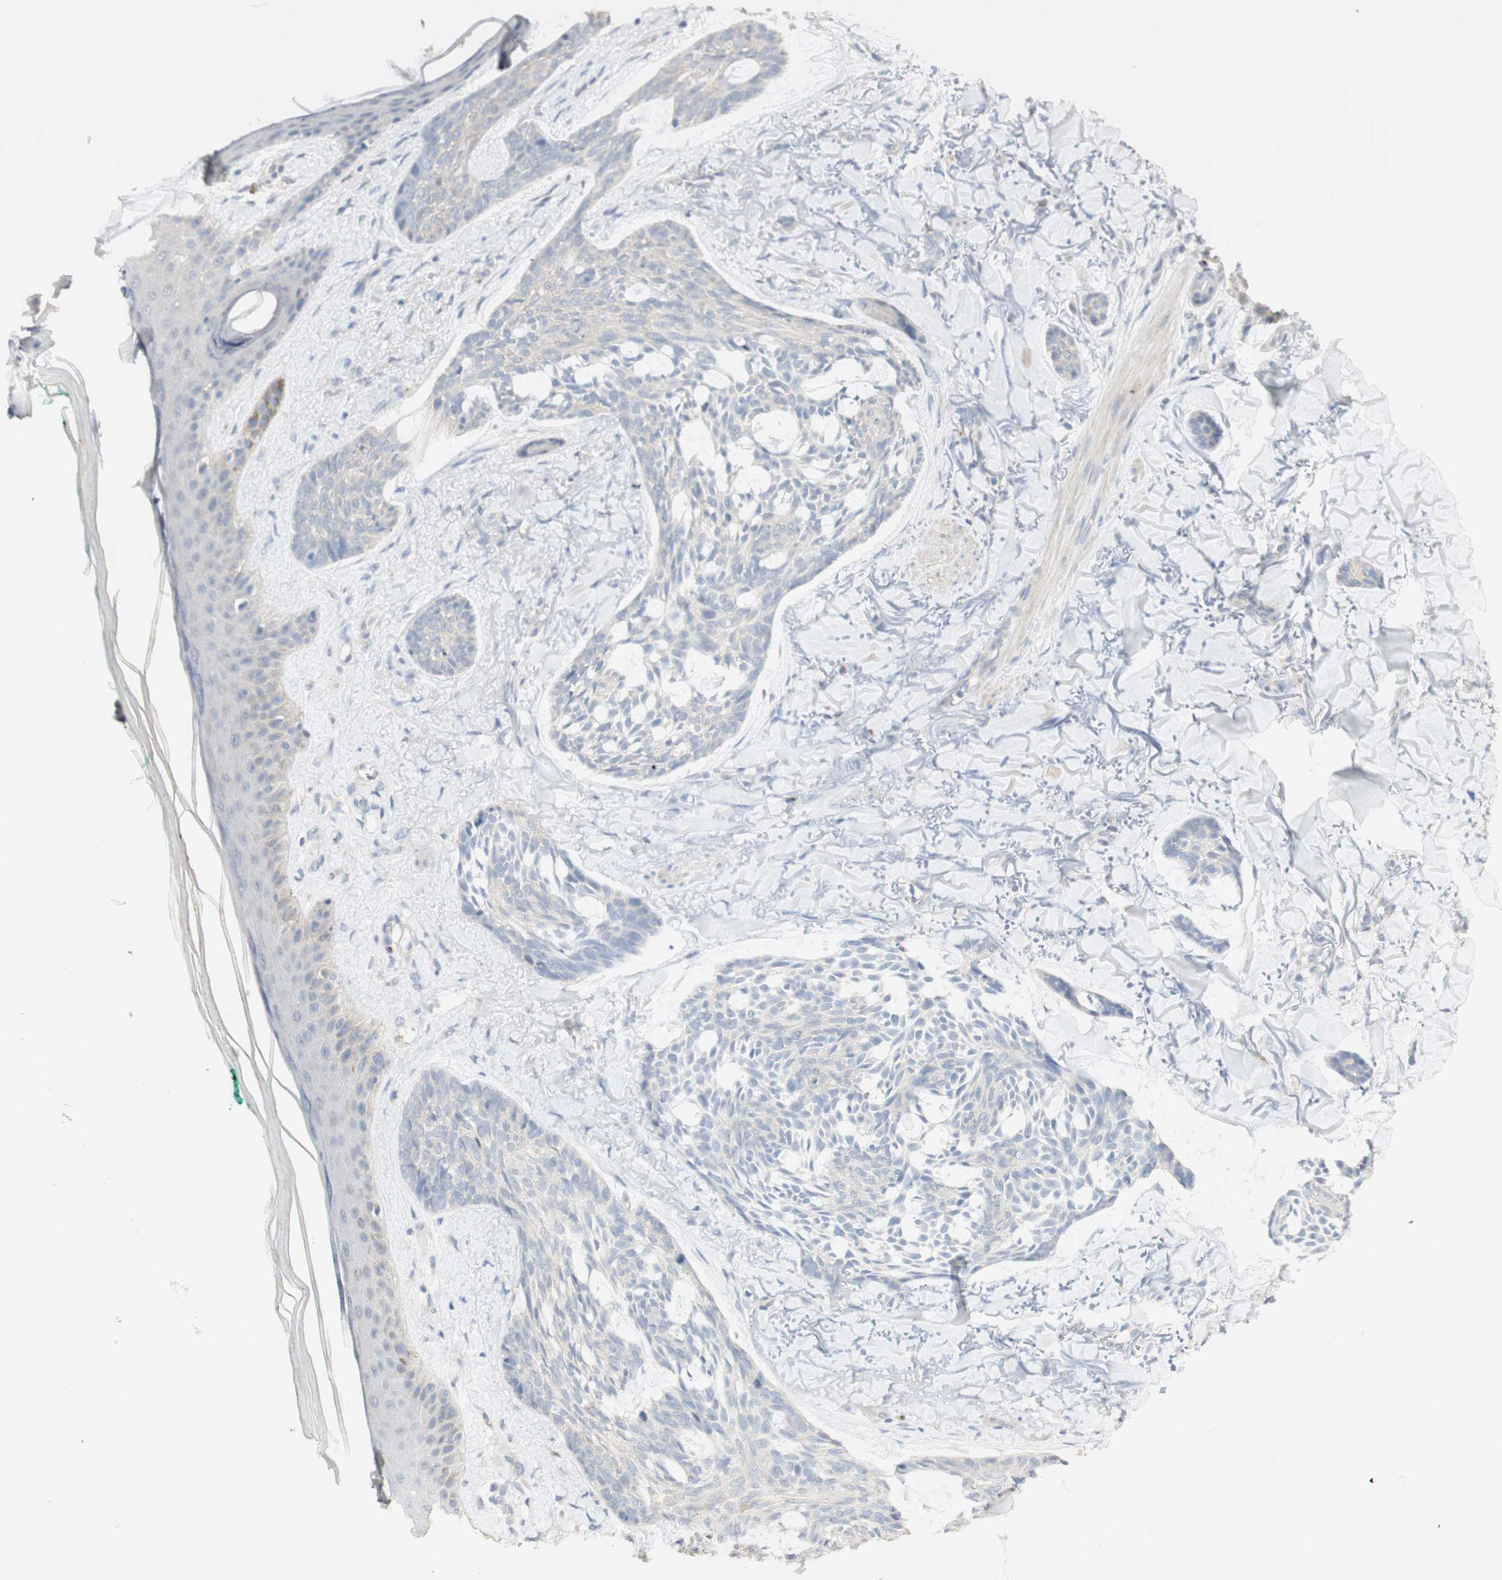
{"staining": {"intensity": "negative", "quantity": "none", "location": "none"}, "tissue": "skin cancer", "cell_type": "Tumor cells", "image_type": "cancer", "snomed": [{"axis": "morphology", "description": "Basal cell carcinoma"}, {"axis": "topography", "description": "Skin"}], "caption": "Photomicrograph shows no protein expression in tumor cells of skin cancer (basal cell carcinoma) tissue.", "gene": "MANEA", "patient": {"sex": "male", "age": 43}}